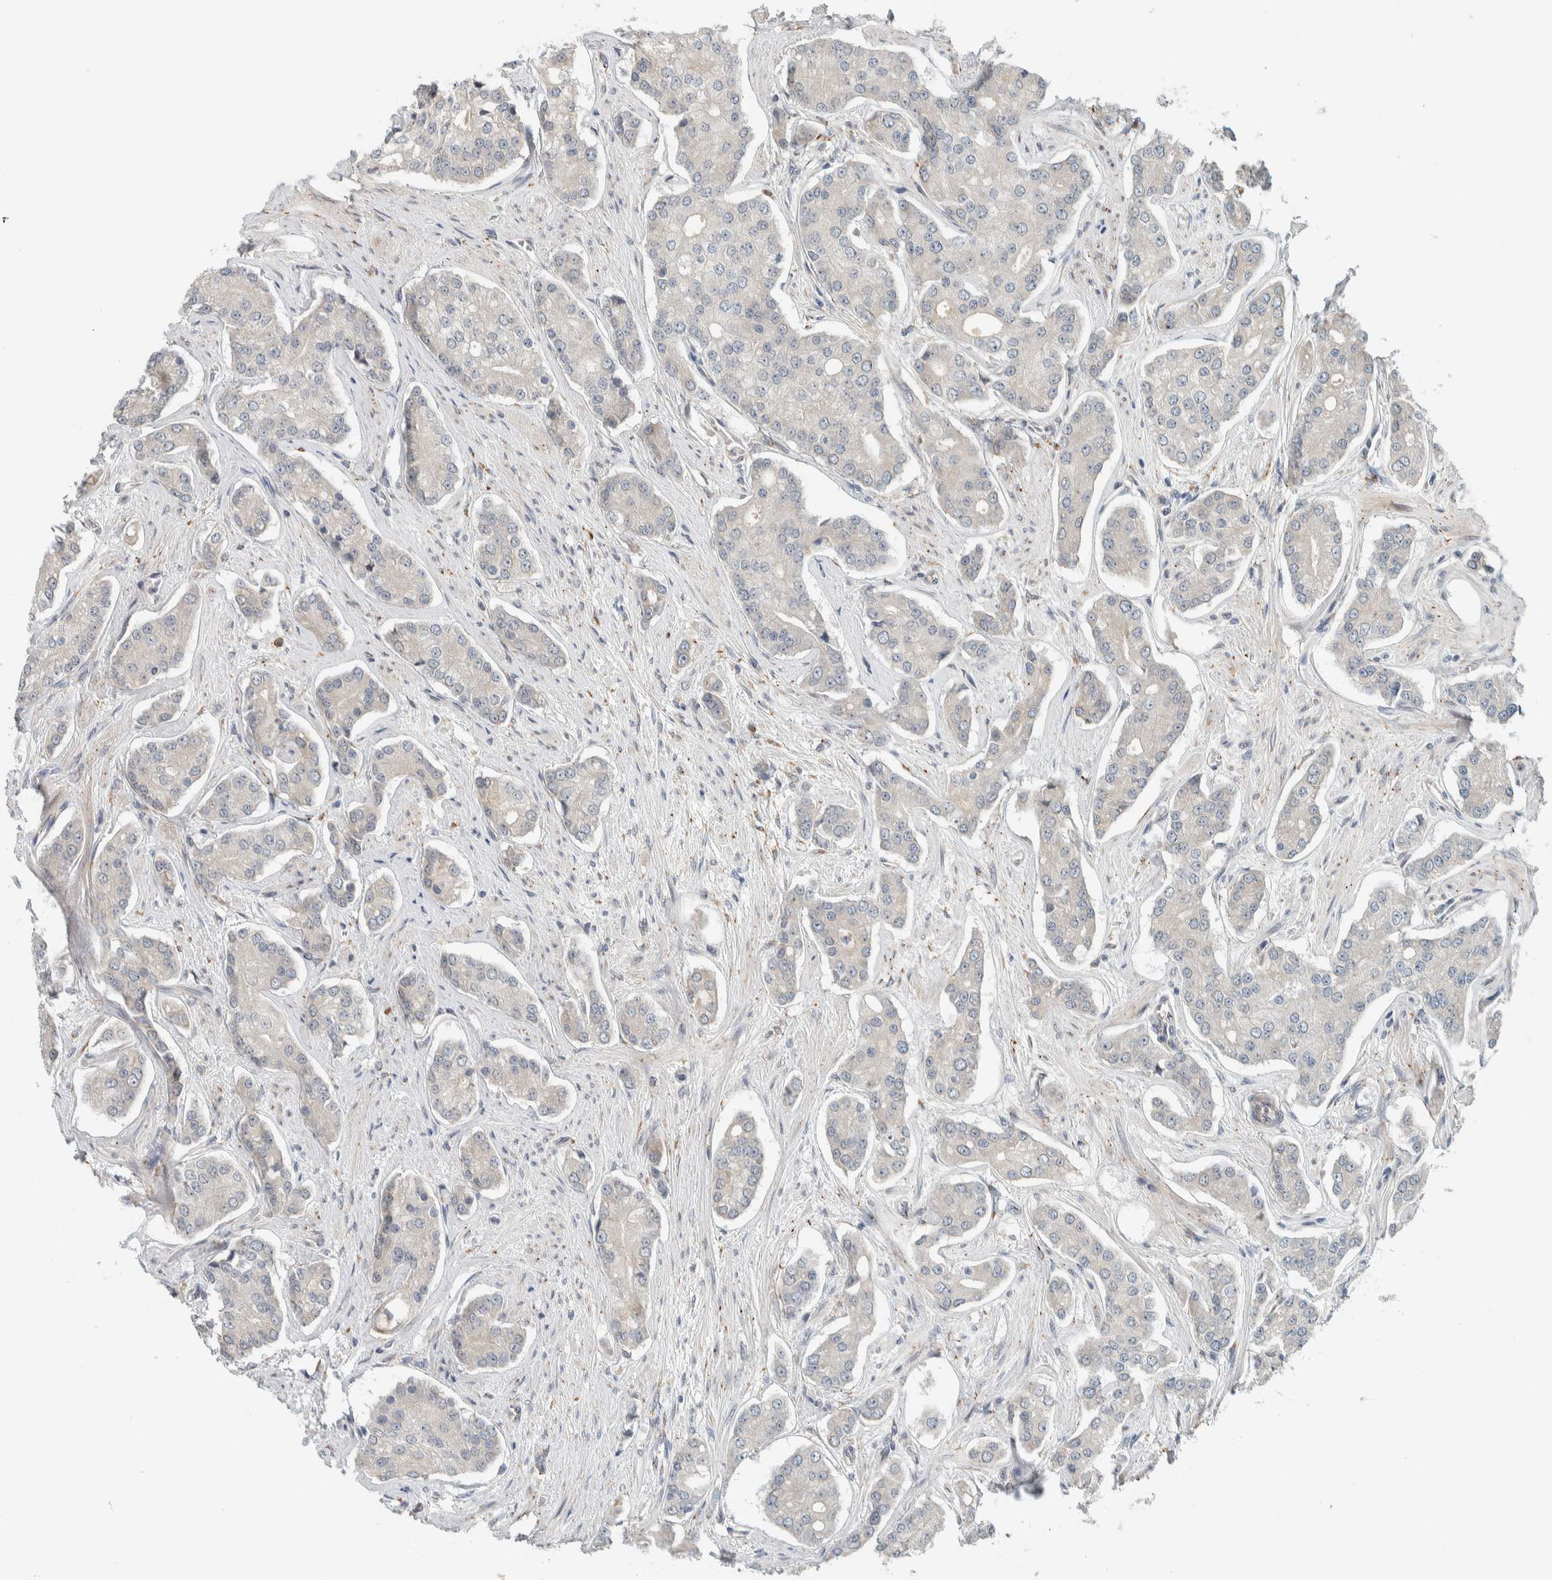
{"staining": {"intensity": "negative", "quantity": "none", "location": "none"}, "tissue": "prostate cancer", "cell_type": "Tumor cells", "image_type": "cancer", "snomed": [{"axis": "morphology", "description": "Adenocarcinoma, High grade"}, {"axis": "topography", "description": "Prostate"}], "caption": "High-grade adenocarcinoma (prostate) stained for a protein using immunohistochemistry (IHC) demonstrates no staining tumor cells.", "gene": "CTBP2", "patient": {"sex": "male", "age": 71}}